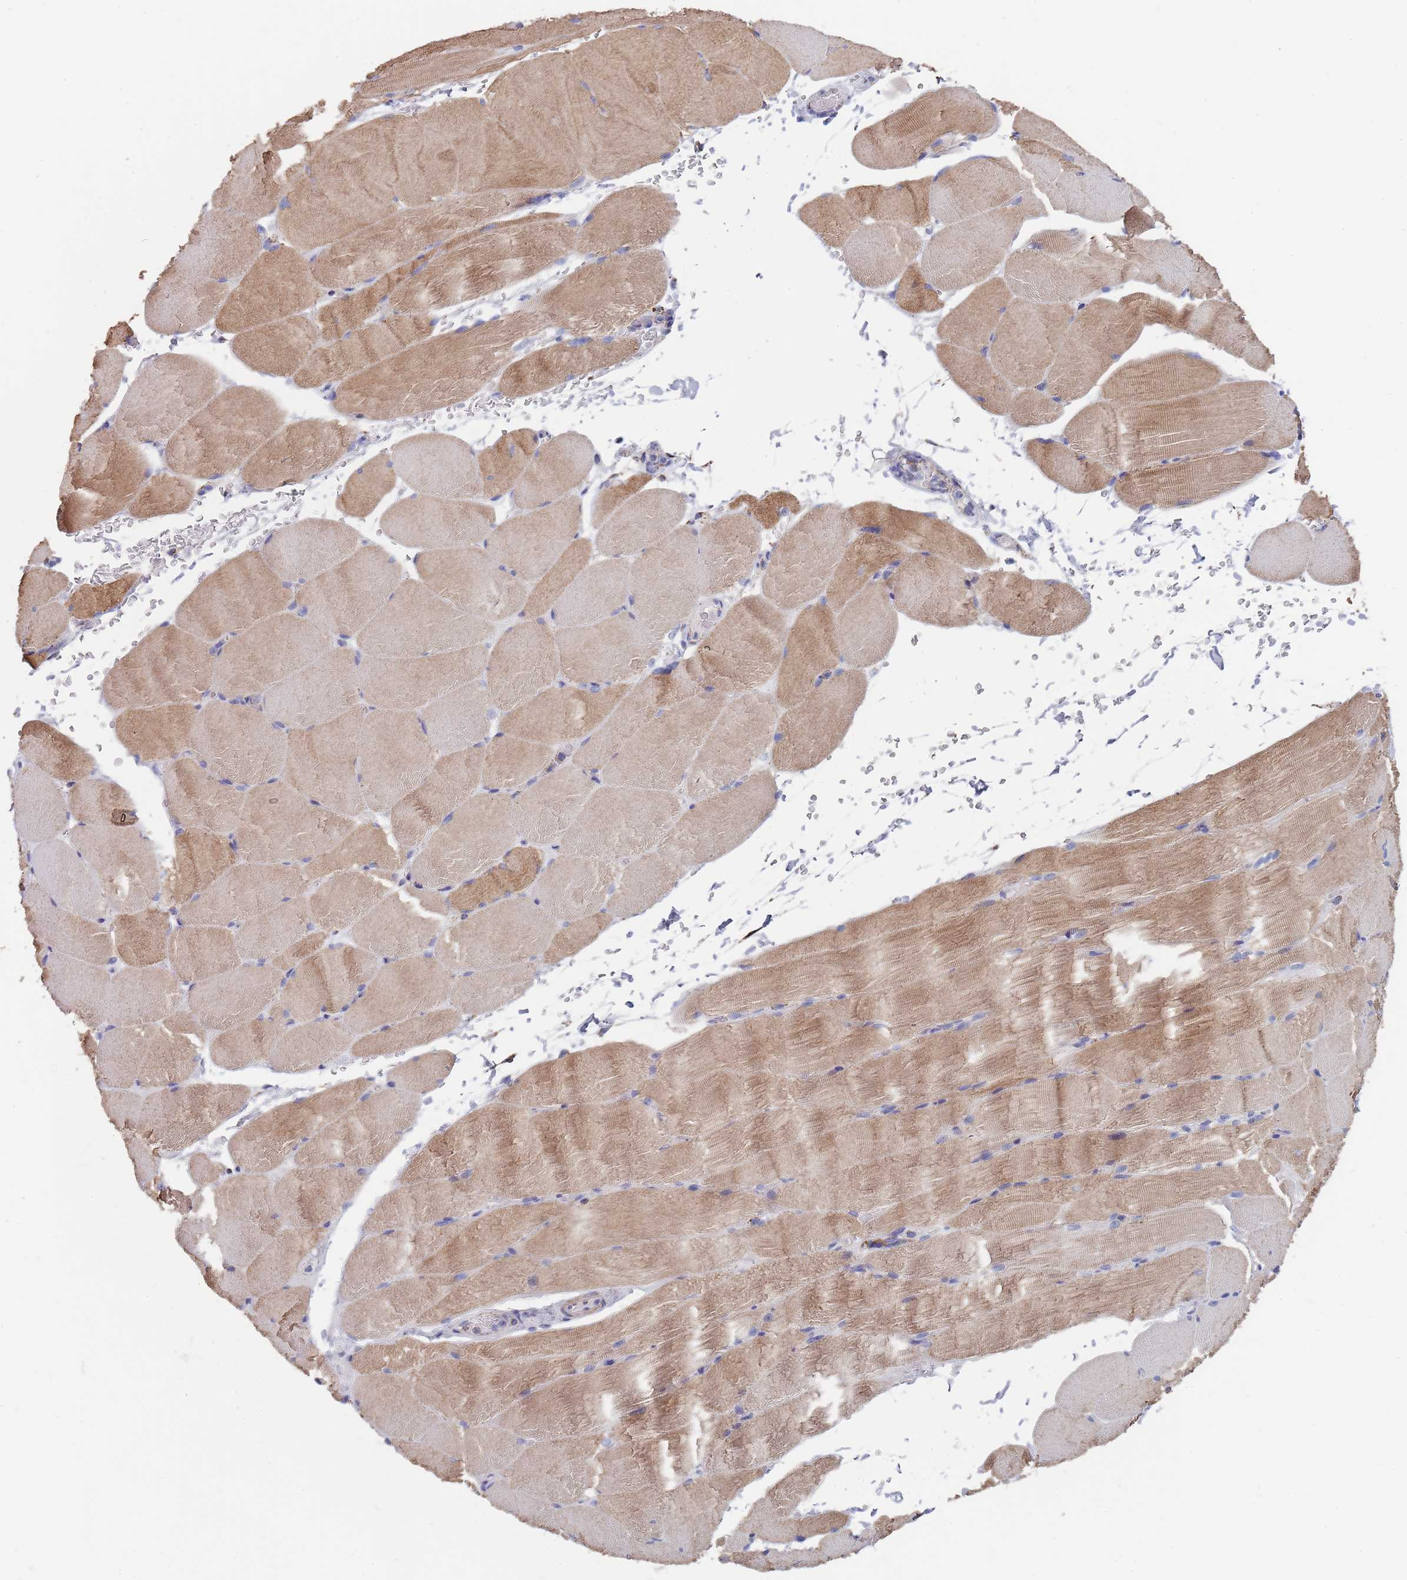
{"staining": {"intensity": "moderate", "quantity": ">75%", "location": "cytoplasmic/membranous"}, "tissue": "skeletal muscle", "cell_type": "Myocytes", "image_type": "normal", "snomed": [{"axis": "morphology", "description": "Normal tissue, NOS"}, {"axis": "topography", "description": "Skeletal muscle"}, {"axis": "topography", "description": "Parathyroid gland"}], "caption": "The image exhibits a brown stain indicating the presence of a protein in the cytoplasmic/membranous of myocytes in skeletal muscle. (Brightfield microscopy of DAB IHC at high magnification).", "gene": "PGP", "patient": {"sex": "female", "age": 37}}